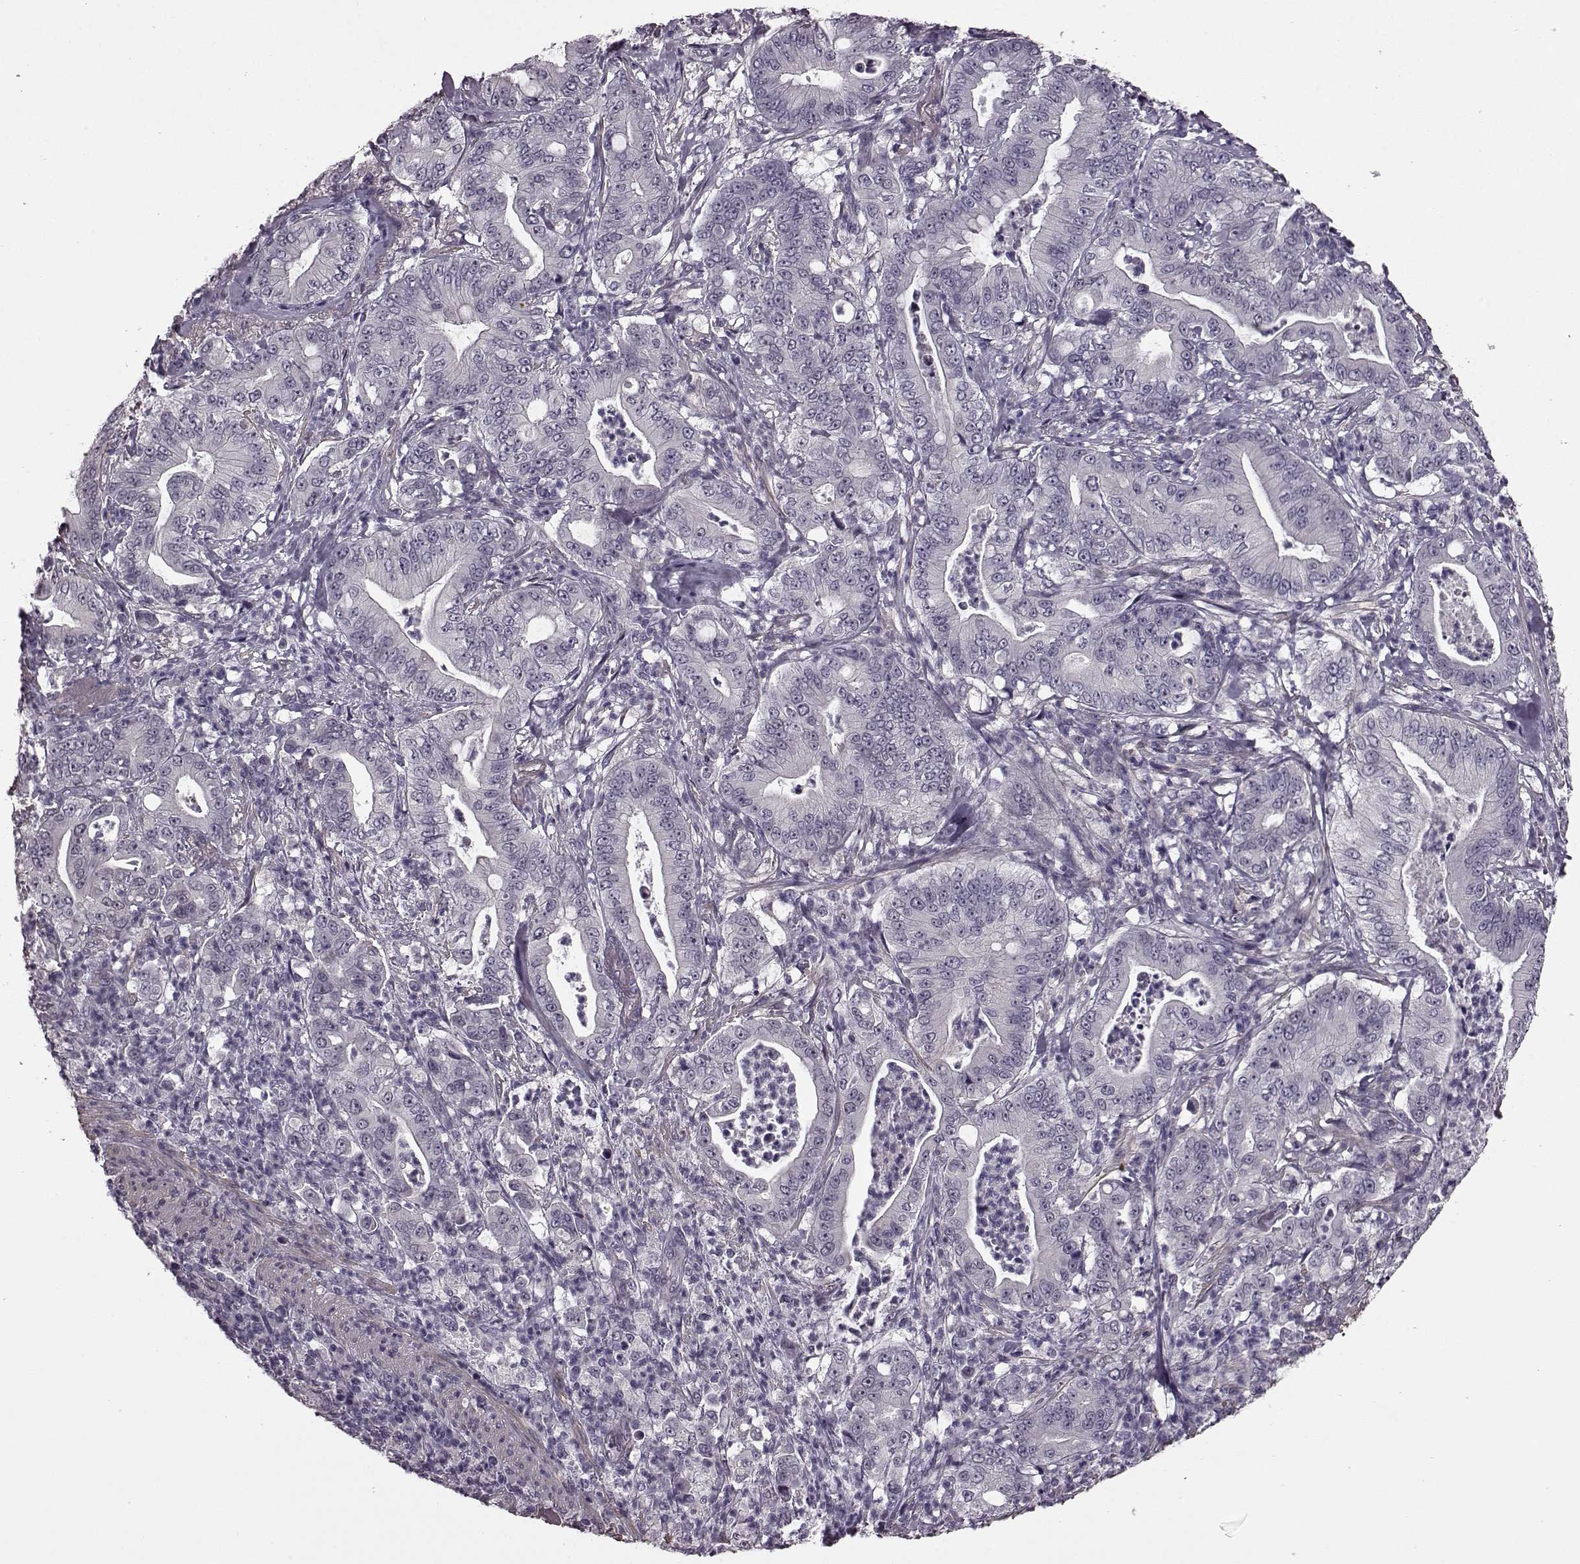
{"staining": {"intensity": "negative", "quantity": "none", "location": "none"}, "tissue": "pancreatic cancer", "cell_type": "Tumor cells", "image_type": "cancer", "snomed": [{"axis": "morphology", "description": "Adenocarcinoma, NOS"}, {"axis": "topography", "description": "Pancreas"}], "caption": "The photomicrograph shows no significant expression in tumor cells of pancreatic cancer.", "gene": "SLCO3A1", "patient": {"sex": "male", "age": 71}}